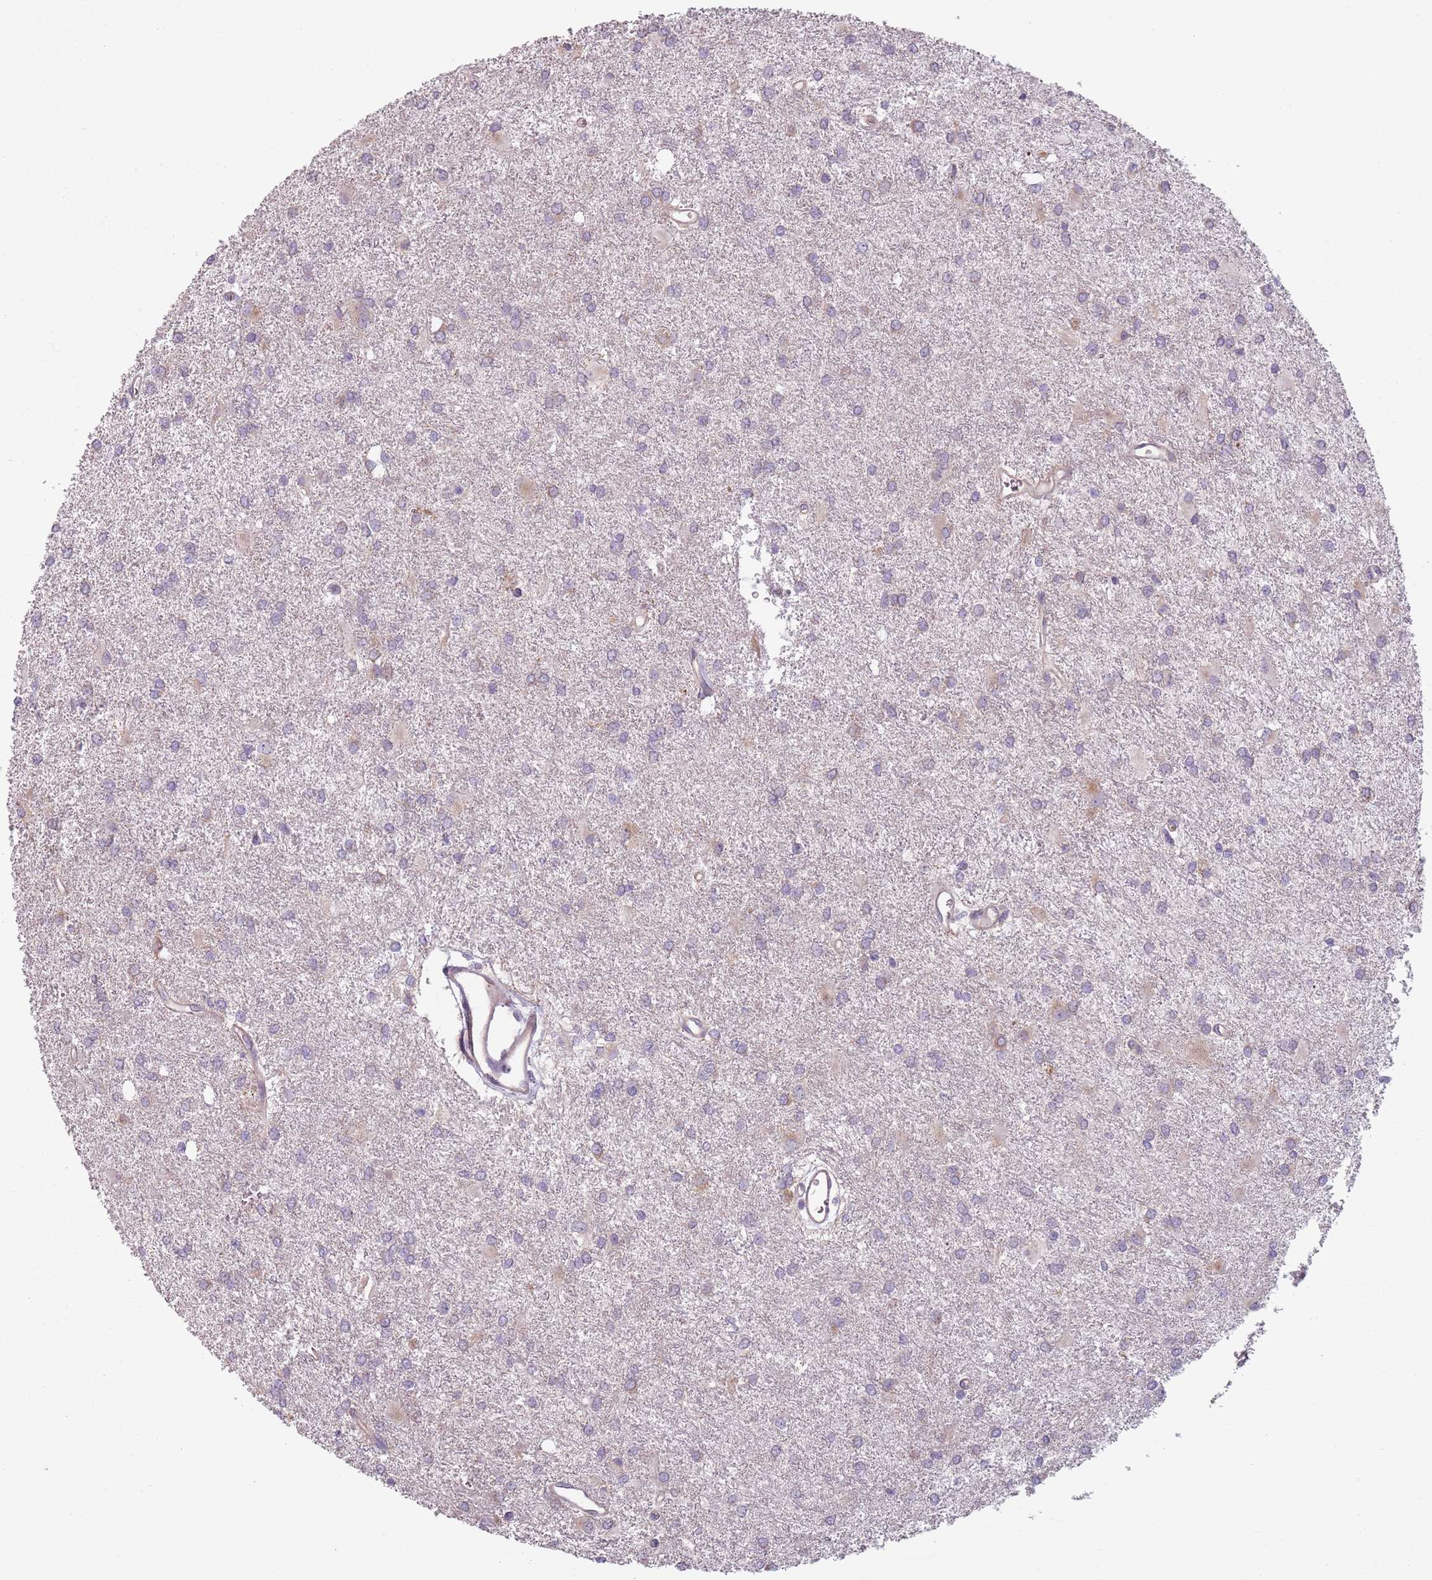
{"staining": {"intensity": "weak", "quantity": "<25%", "location": "cytoplasmic/membranous"}, "tissue": "glioma", "cell_type": "Tumor cells", "image_type": "cancer", "snomed": [{"axis": "morphology", "description": "Glioma, malignant, High grade"}, {"axis": "topography", "description": "Brain"}], "caption": "Glioma stained for a protein using IHC exhibits no staining tumor cells.", "gene": "TLCD2", "patient": {"sex": "female", "age": 50}}